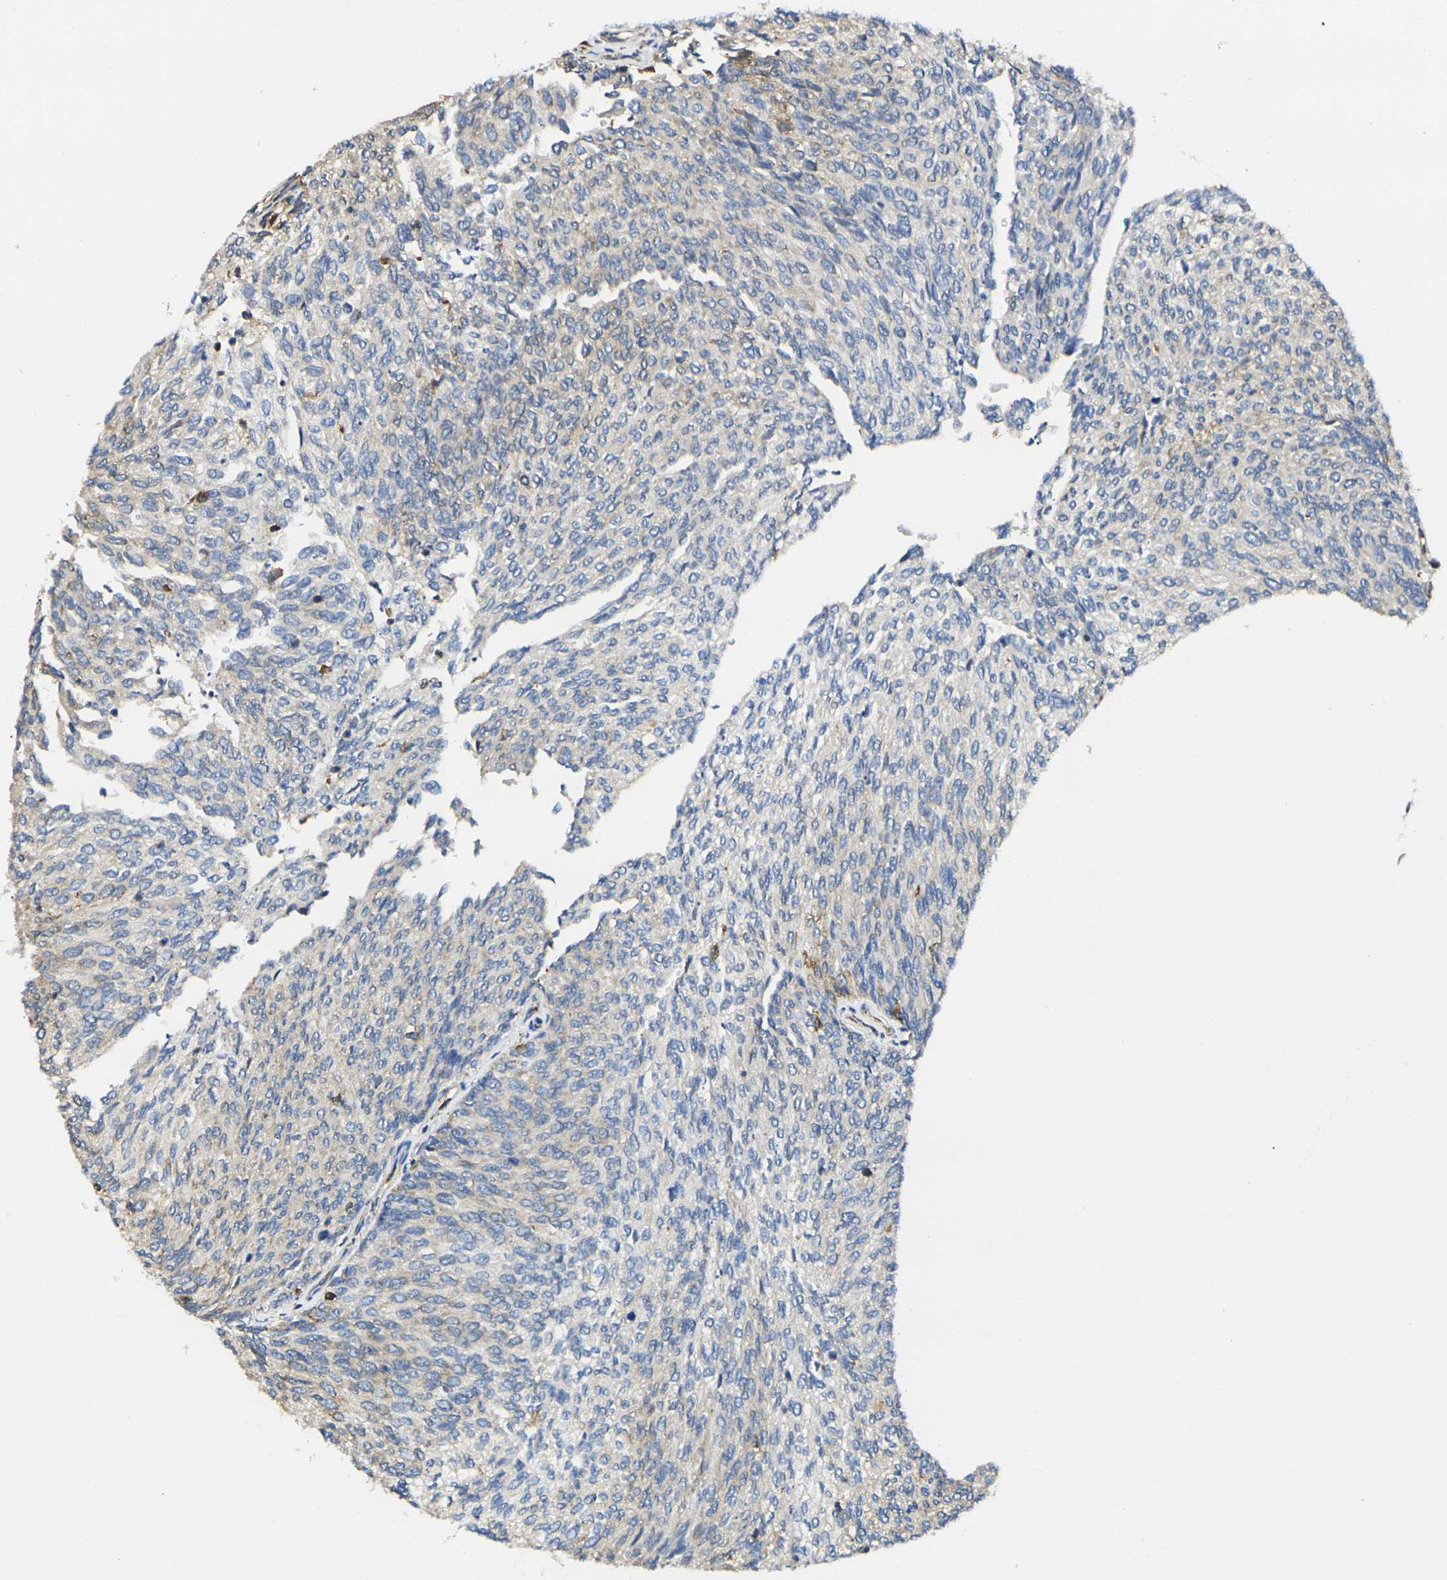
{"staining": {"intensity": "weak", "quantity": "25%-75%", "location": "cytoplasmic/membranous"}, "tissue": "urothelial cancer", "cell_type": "Tumor cells", "image_type": "cancer", "snomed": [{"axis": "morphology", "description": "Urothelial carcinoma, Low grade"}, {"axis": "topography", "description": "Urinary bladder"}], "caption": "Low-grade urothelial carcinoma stained with a protein marker demonstrates weak staining in tumor cells.", "gene": "FAM110D", "patient": {"sex": "female", "age": 79}}